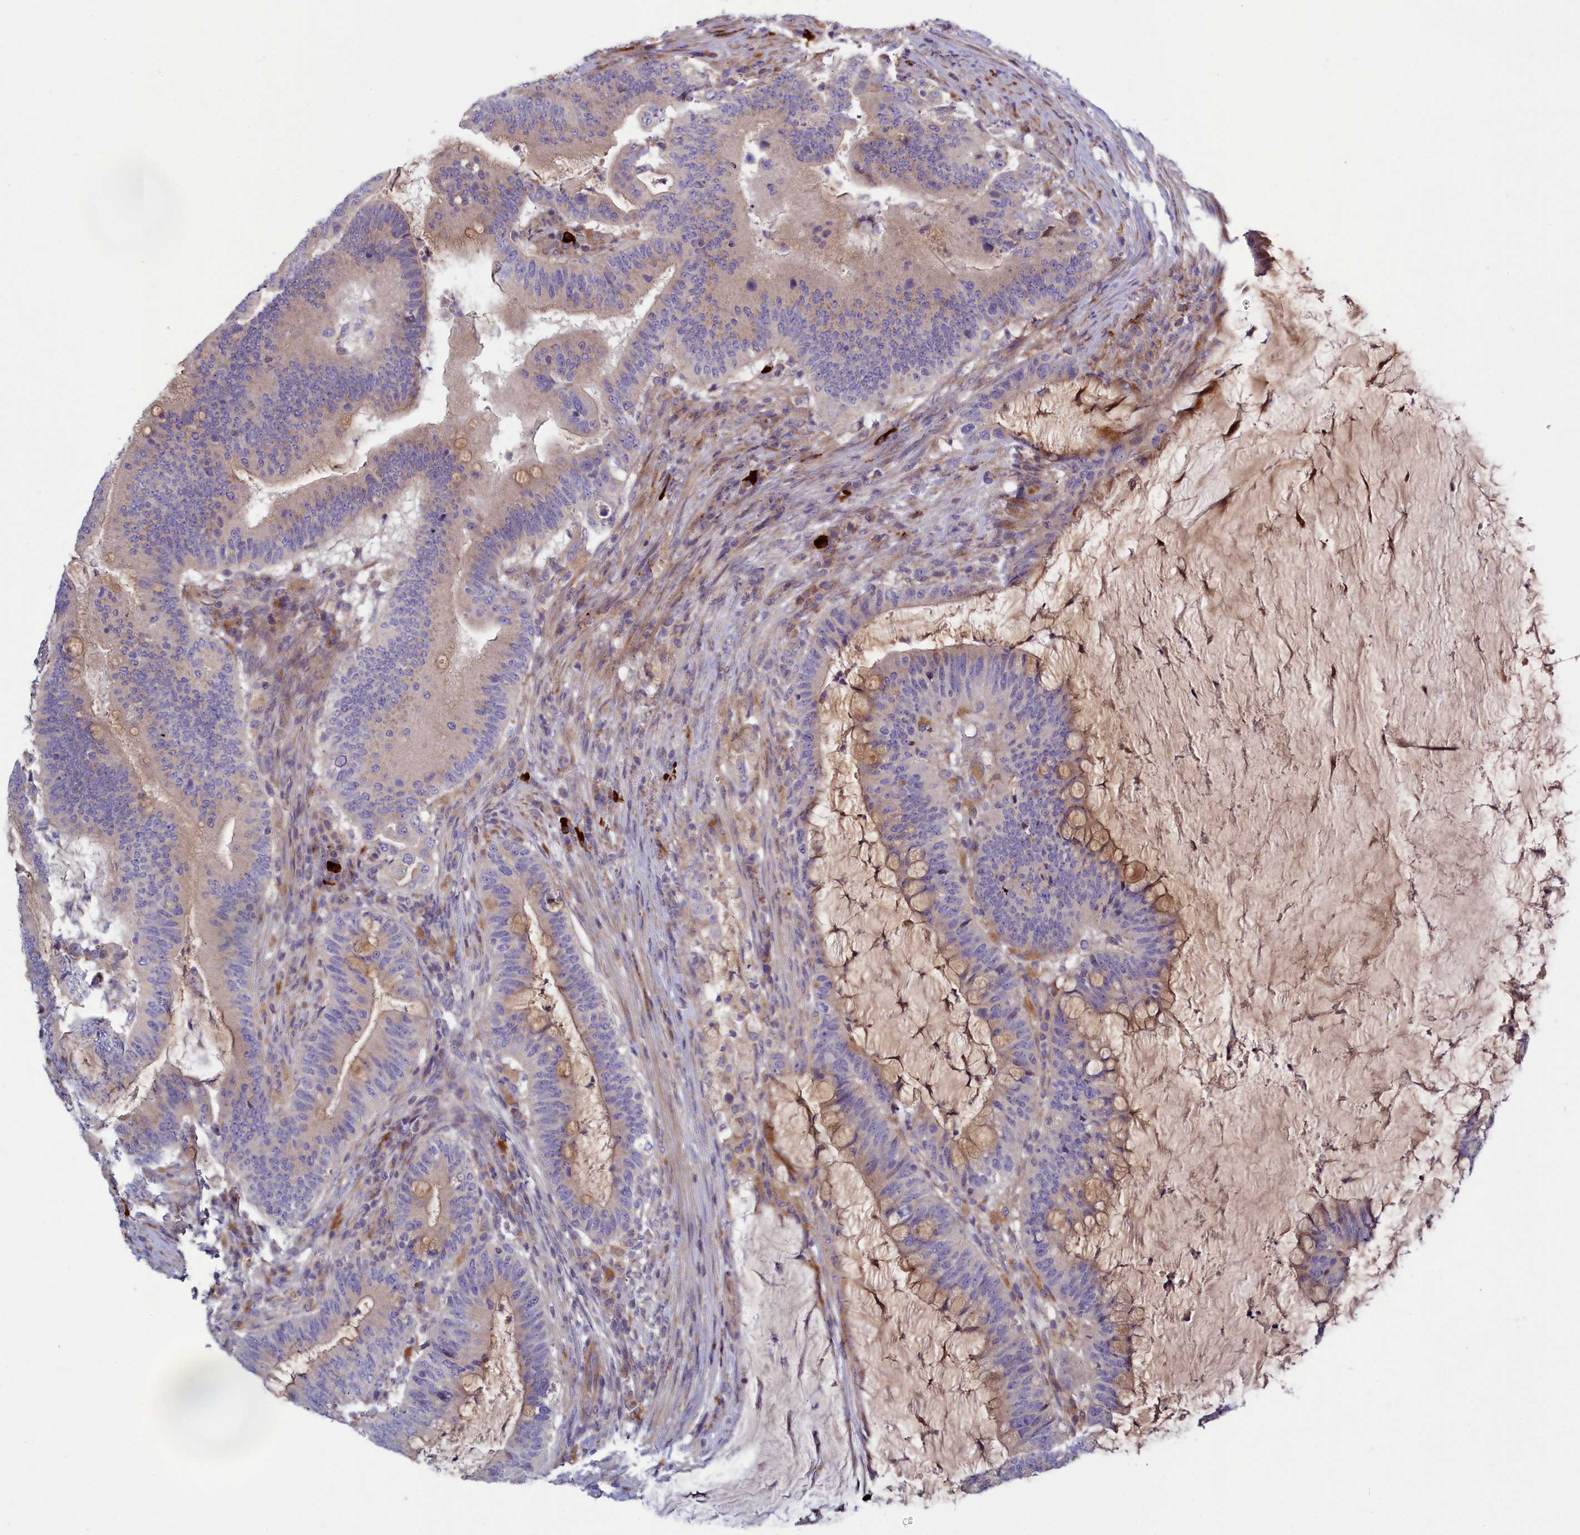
{"staining": {"intensity": "moderate", "quantity": "<25%", "location": "cytoplasmic/membranous"}, "tissue": "colorectal cancer", "cell_type": "Tumor cells", "image_type": "cancer", "snomed": [{"axis": "morphology", "description": "Adenocarcinoma, NOS"}, {"axis": "topography", "description": "Colon"}], "caption": "Human colorectal adenocarcinoma stained with a brown dye reveals moderate cytoplasmic/membranous positive staining in about <25% of tumor cells.", "gene": "BLTP2", "patient": {"sex": "female", "age": 66}}